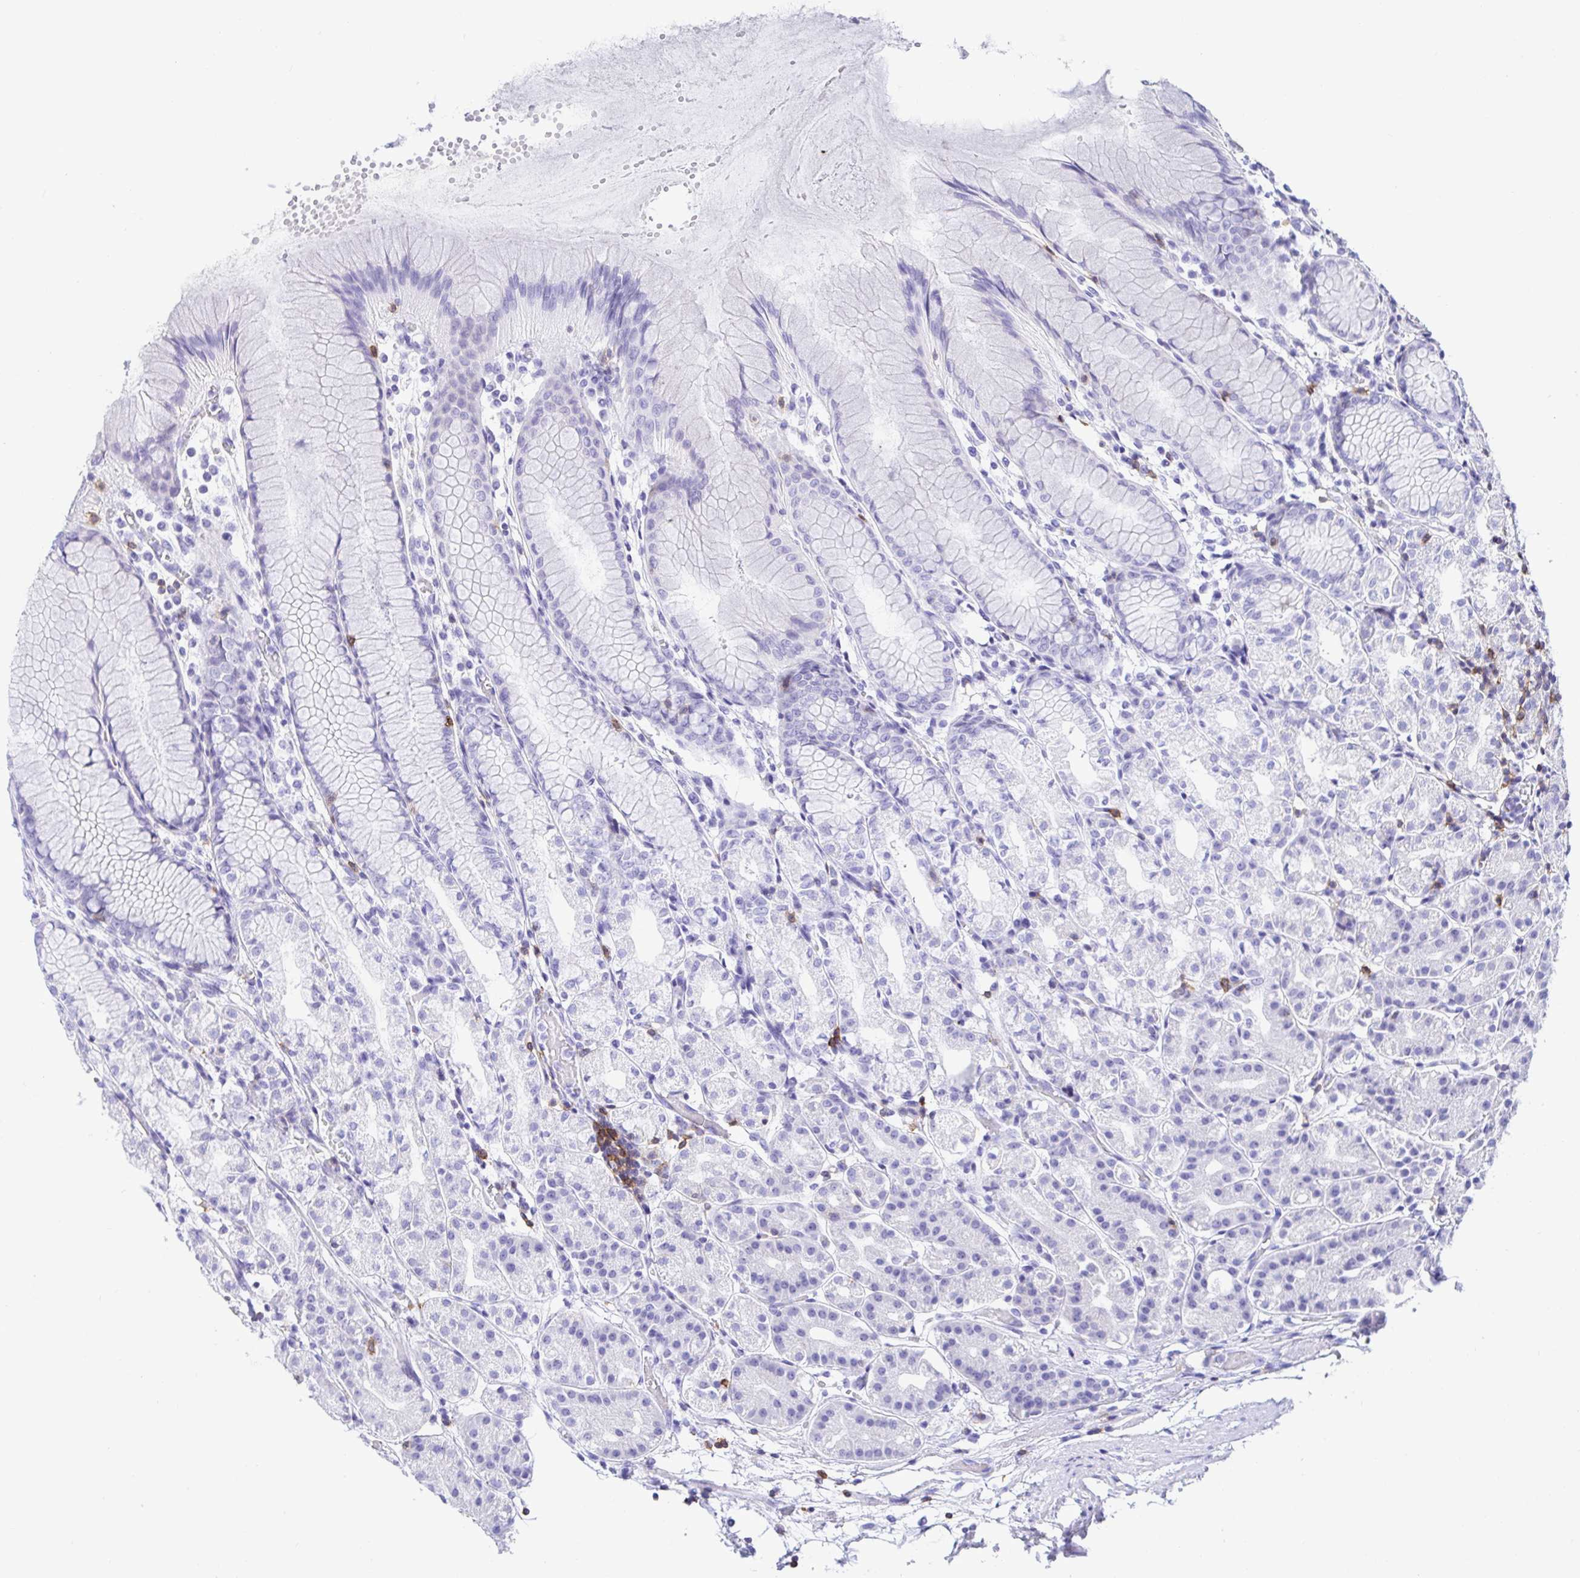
{"staining": {"intensity": "negative", "quantity": "none", "location": "none"}, "tissue": "stomach", "cell_type": "Glandular cells", "image_type": "normal", "snomed": [{"axis": "morphology", "description": "Normal tissue, NOS"}, {"axis": "topography", "description": "Stomach"}], "caption": "Image shows no significant protein positivity in glandular cells of benign stomach.", "gene": "CD5", "patient": {"sex": "female", "age": 57}}